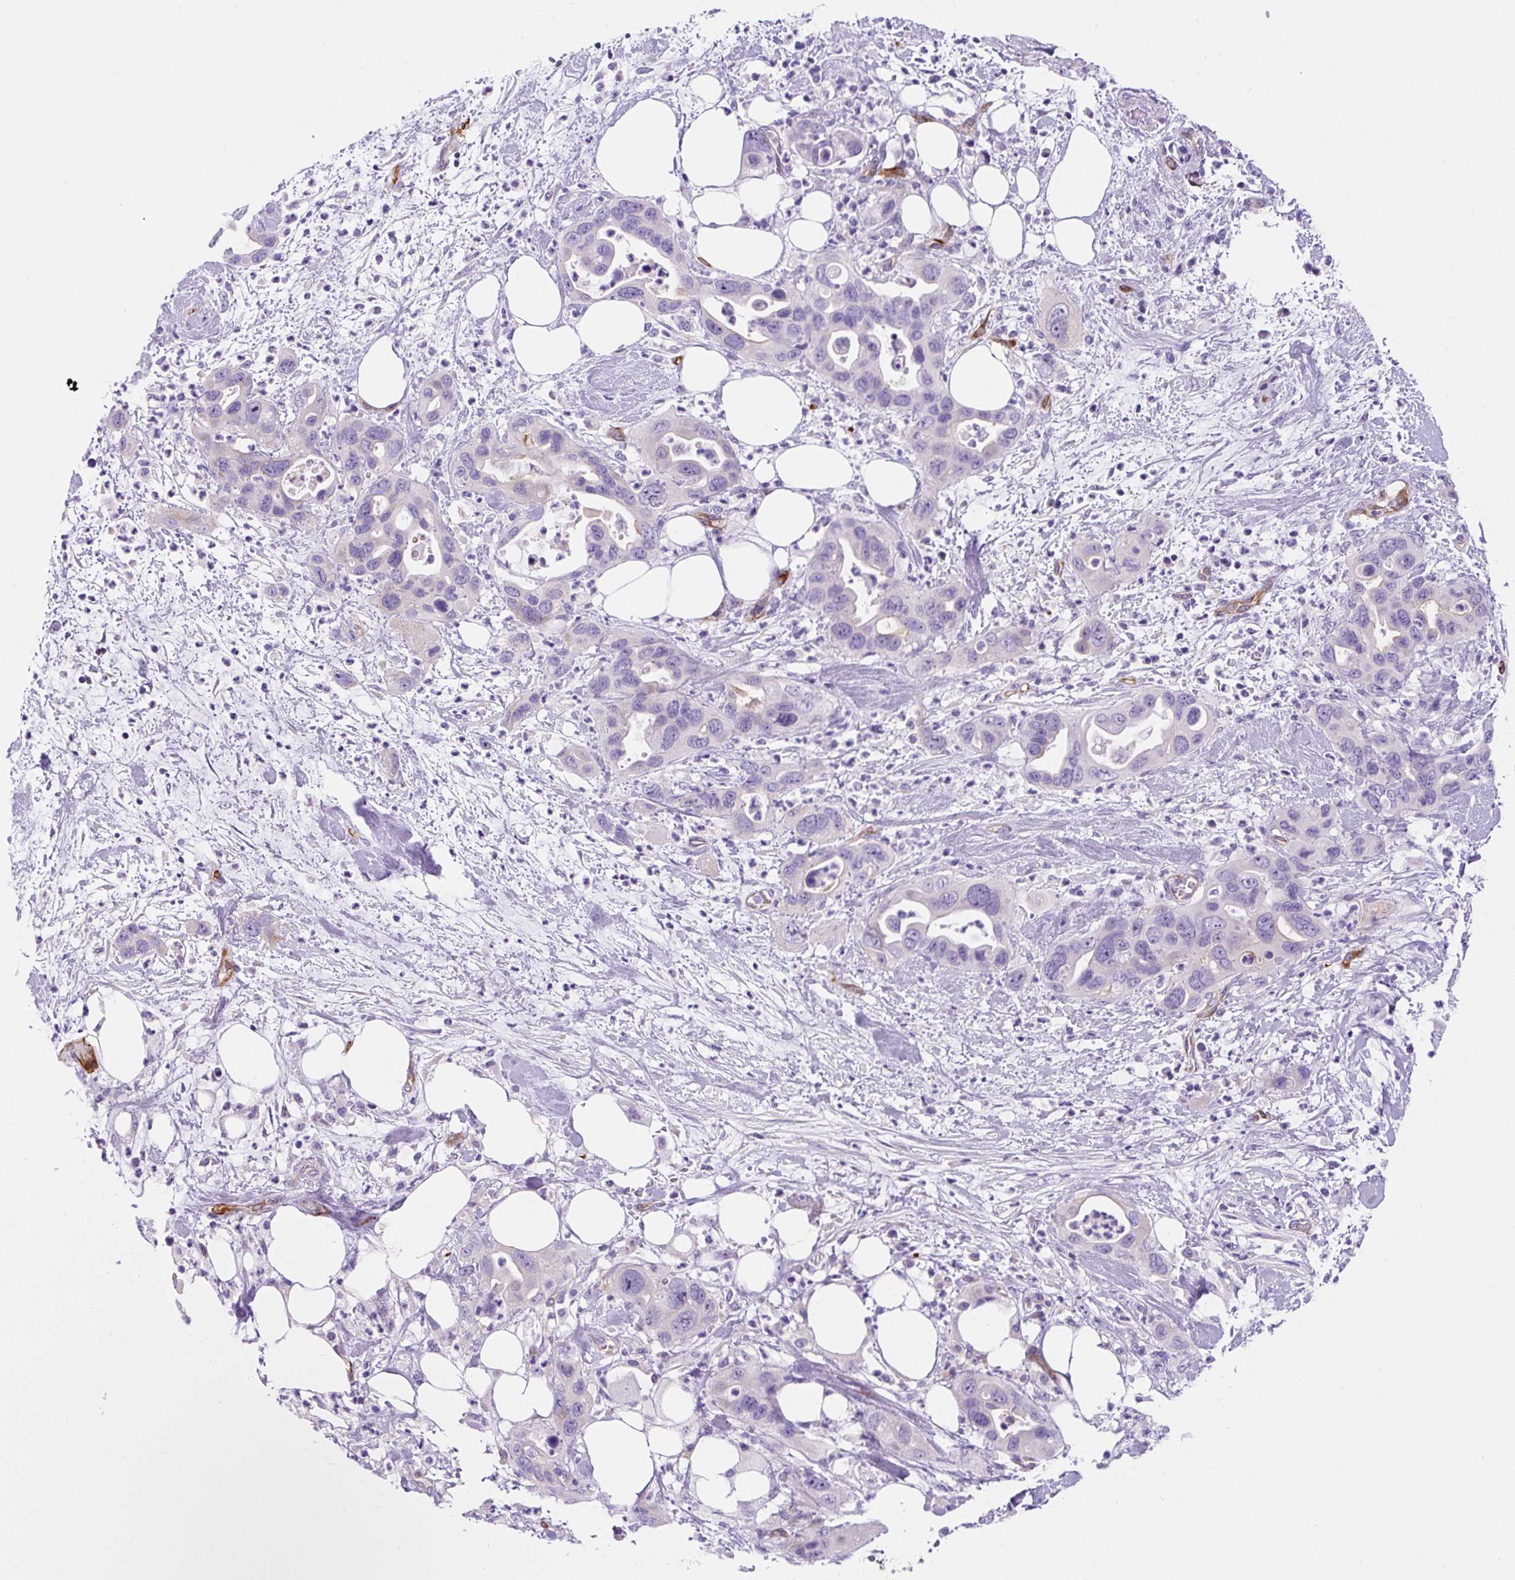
{"staining": {"intensity": "negative", "quantity": "none", "location": "none"}, "tissue": "pancreatic cancer", "cell_type": "Tumor cells", "image_type": "cancer", "snomed": [{"axis": "morphology", "description": "Adenocarcinoma, NOS"}, {"axis": "topography", "description": "Pancreas"}], "caption": "DAB immunohistochemical staining of pancreatic cancer shows no significant expression in tumor cells.", "gene": "ASB4", "patient": {"sex": "female", "age": 71}}